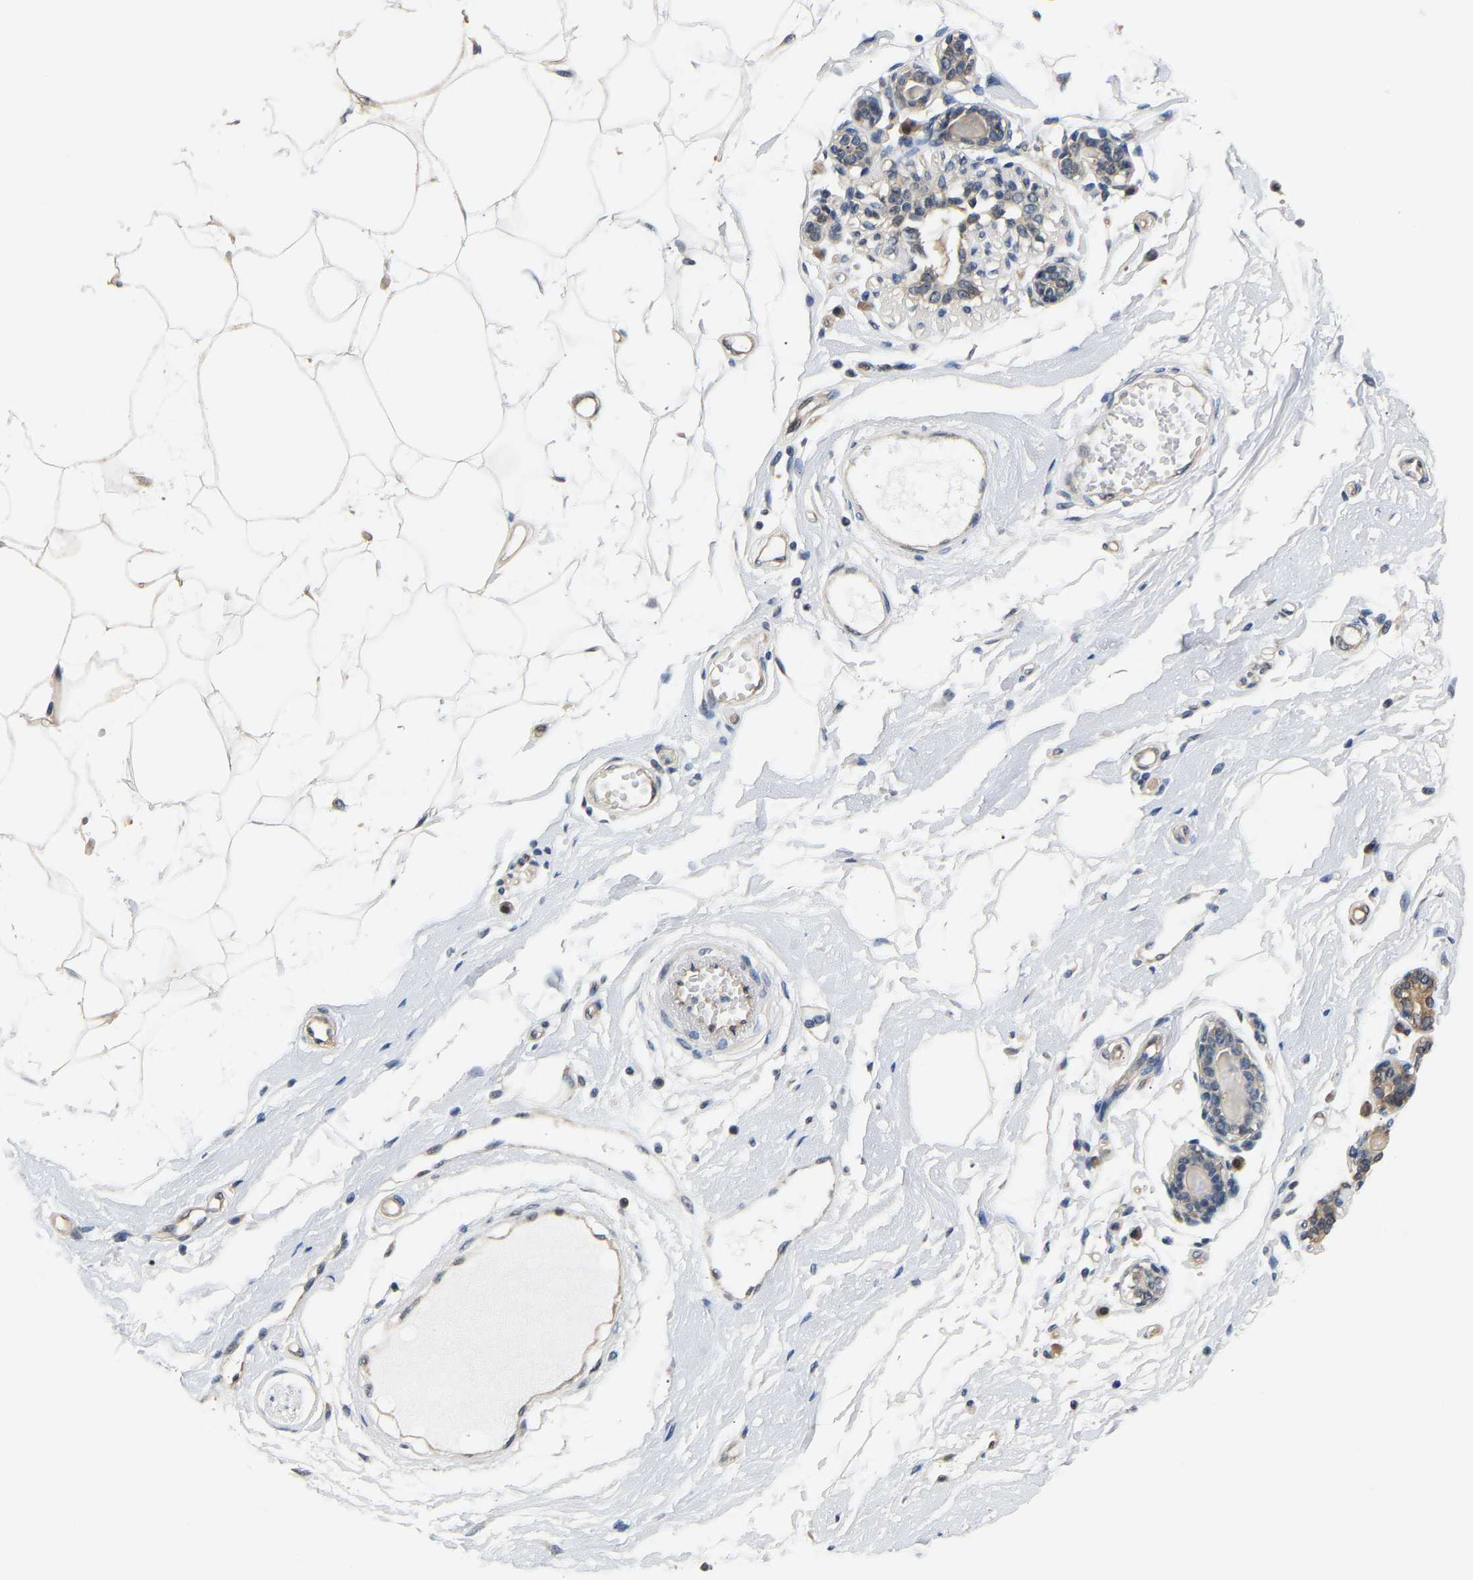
{"staining": {"intensity": "negative", "quantity": "none", "location": "none"}, "tissue": "breast", "cell_type": "Adipocytes", "image_type": "normal", "snomed": [{"axis": "morphology", "description": "Normal tissue, NOS"}, {"axis": "morphology", "description": "Lobular carcinoma"}, {"axis": "topography", "description": "Breast"}], "caption": "Immunohistochemistry photomicrograph of unremarkable breast: breast stained with DAB (3,3'-diaminobenzidine) exhibits no significant protein positivity in adipocytes.", "gene": "ARHGEF12", "patient": {"sex": "female", "age": 59}}